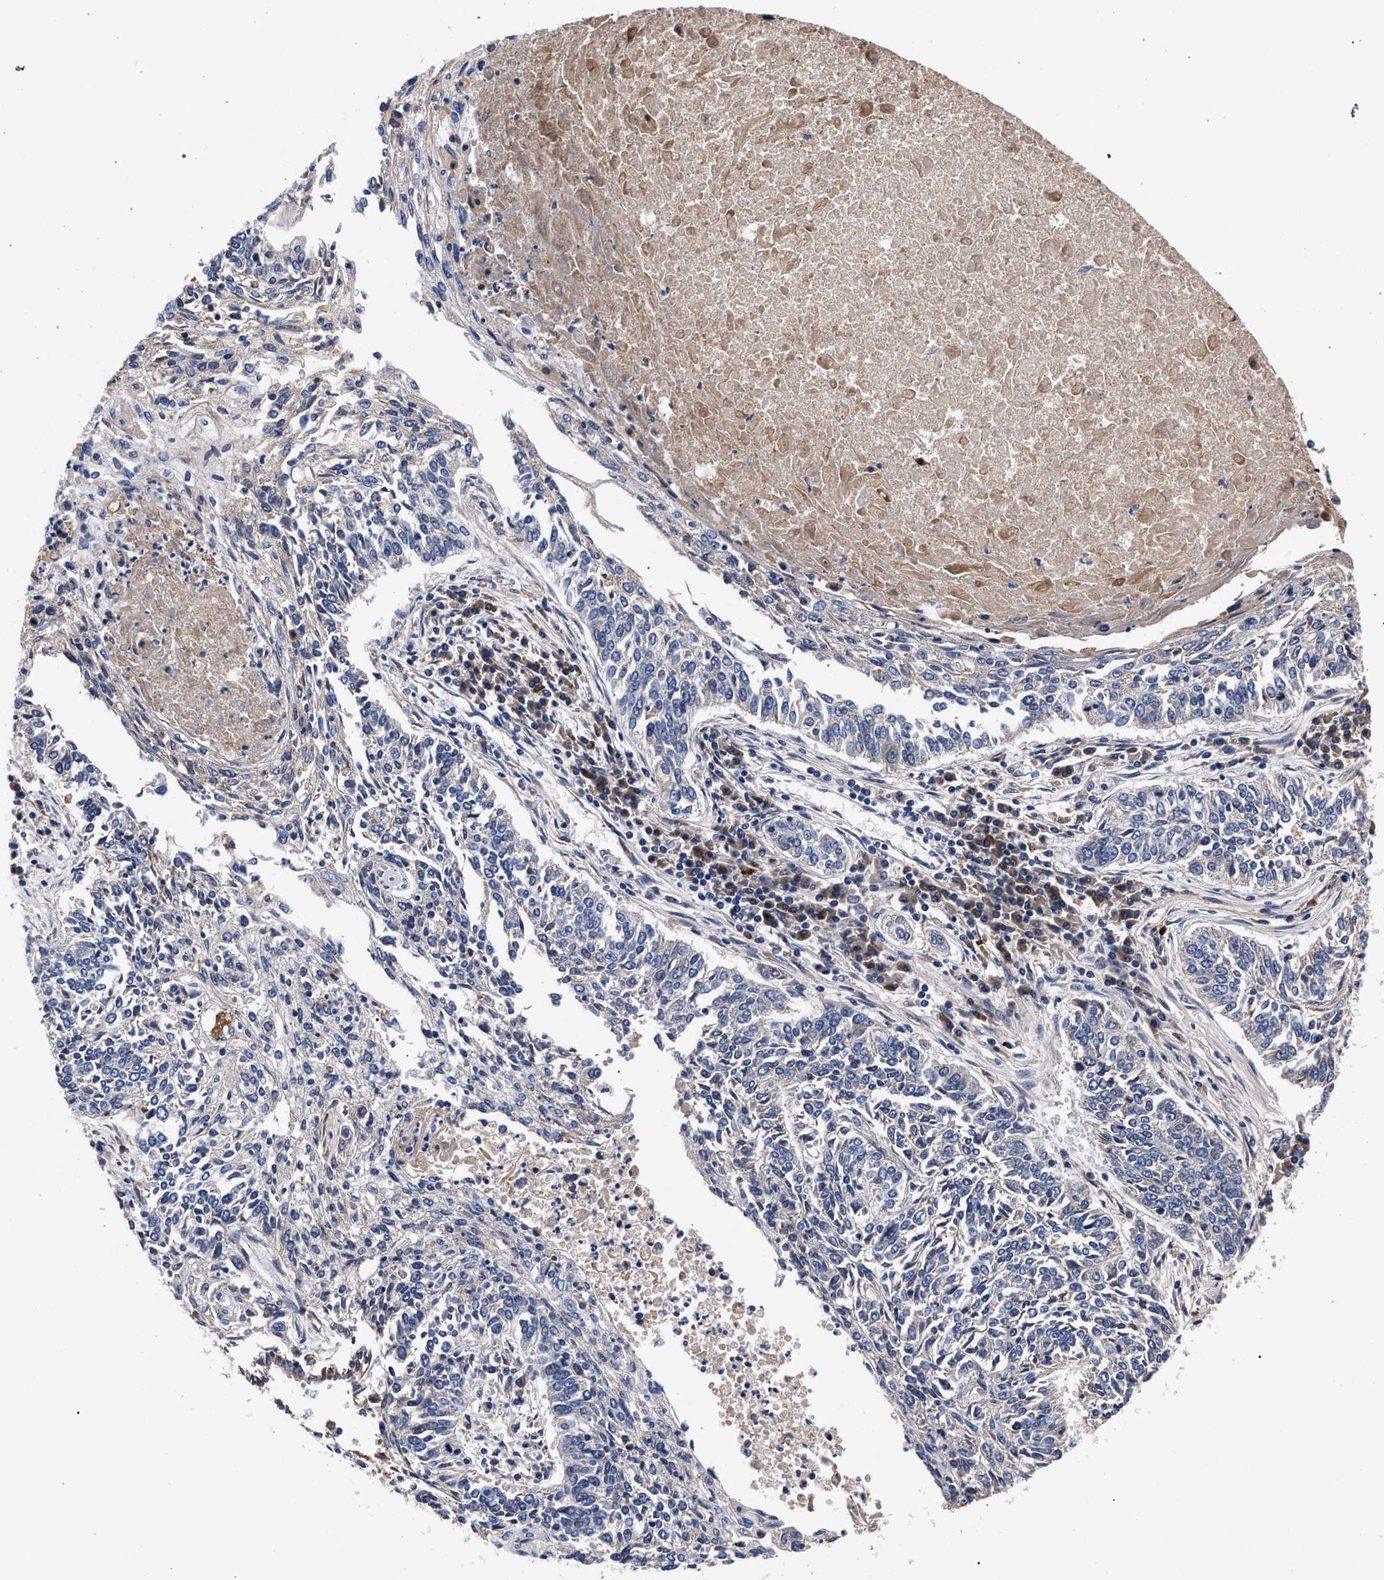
{"staining": {"intensity": "negative", "quantity": "none", "location": "none"}, "tissue": "lung cancer", "cell_type": "Tumor cells", "image_type": "cancer", "snomed": [{"axis": "morphology", "description": "Normal tissue, NOS"}, {"axis": "morphology", "description": "Squamous cell carcinoma, NOS"}, {"axis": "topography", "description": "Cartilage tissue"}, {"axis": "topography", "description": "Bronchus"}, {"axis": "topography", "description": "Lung"}], "caption": "Protein analysis of squamous cell carcinoma (lung) exhibits no significant positivity in tumor cells. (DAB immunohistochemistry visualized using brightfield microscopy, high magnification).", "gene": "ACOX1", "patient": {"sex": "female", "age": 49}}